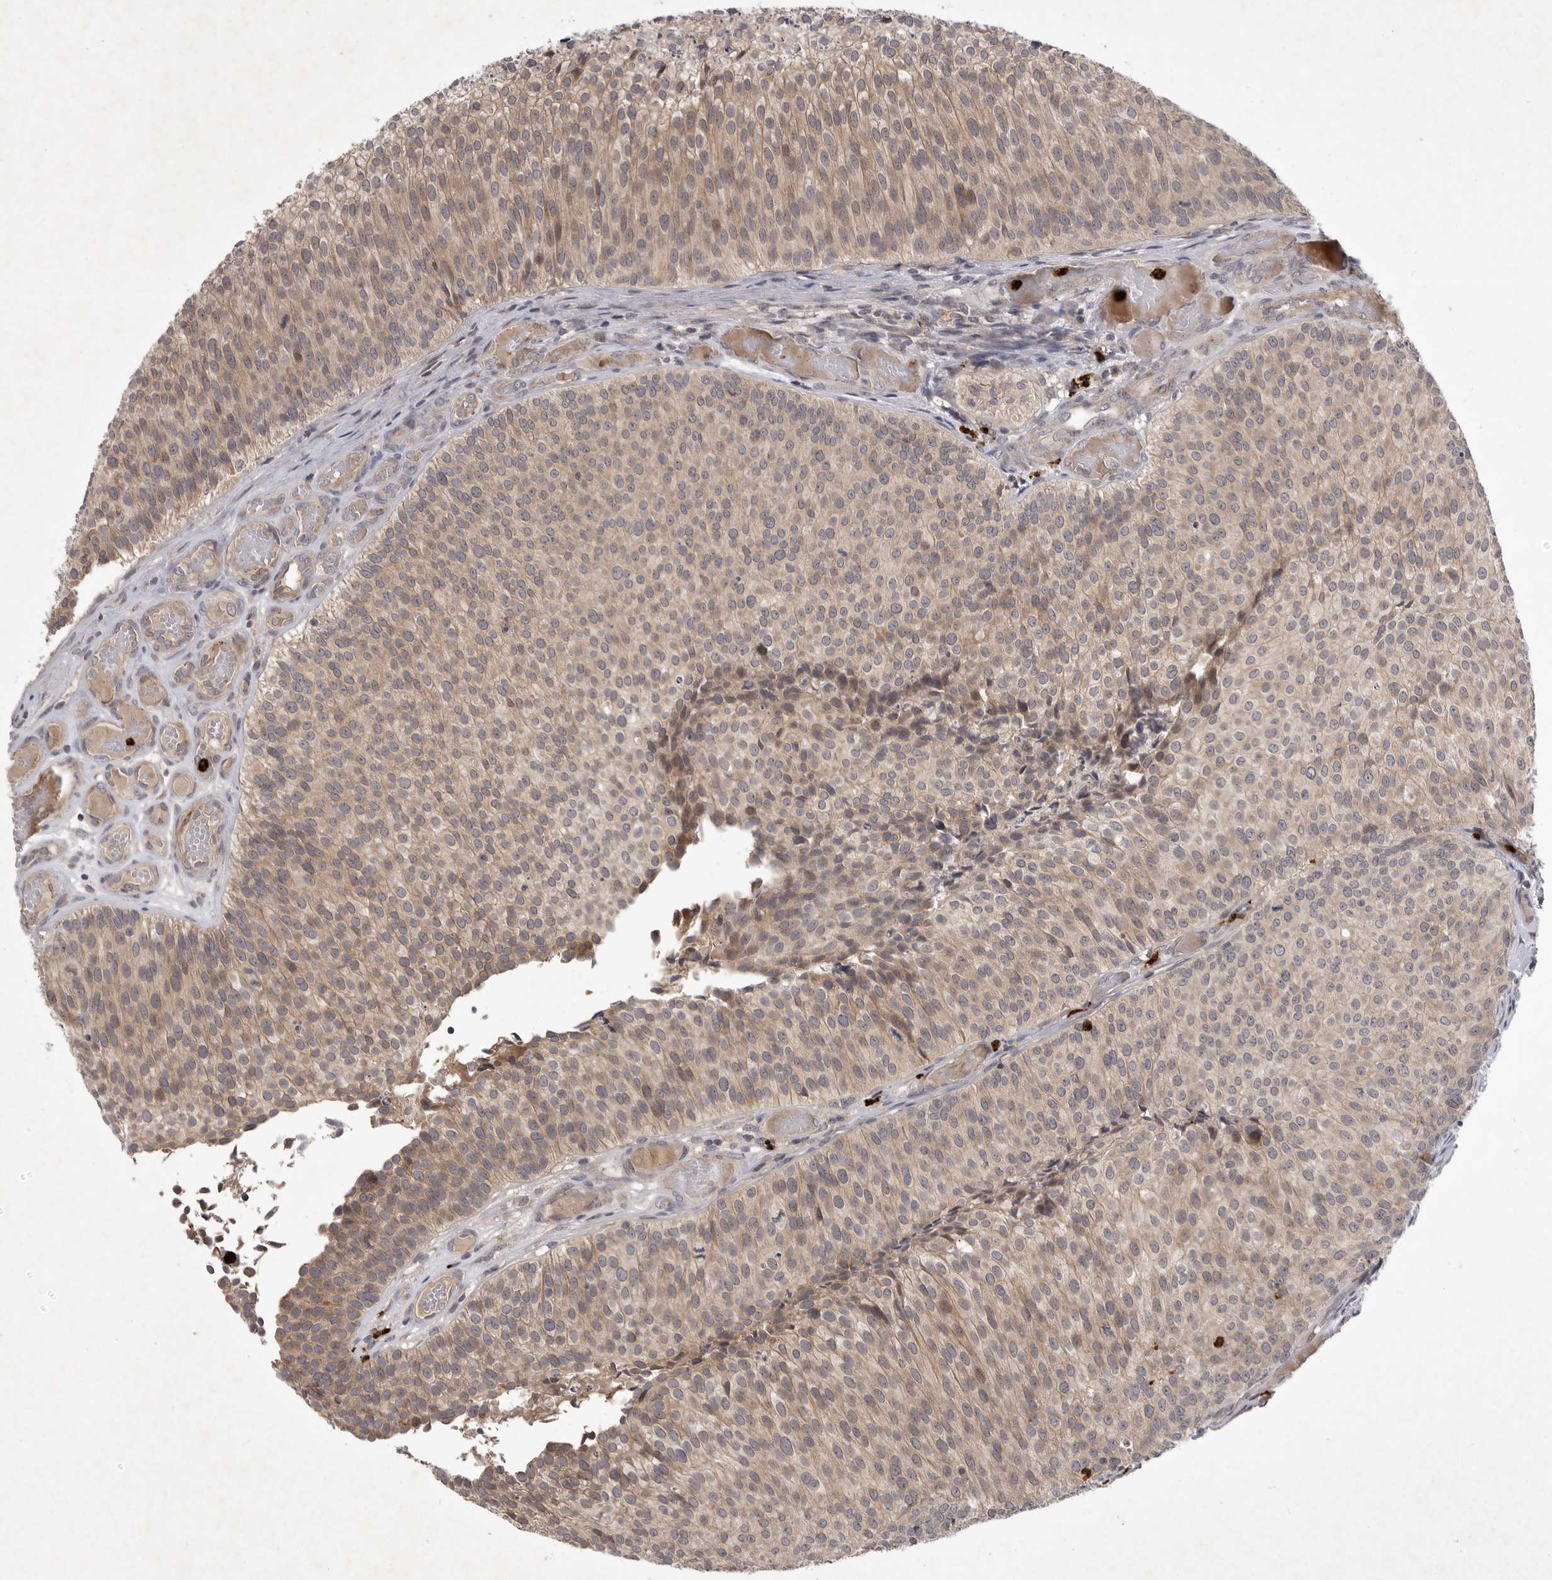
{"staining": {"intensity": "weak", "quantity": "25%-75%", "location": "cytoplasmic/membranous"}, "tissue": "urothelial cancer", "cell_type": "Tumor cells", "image_type": "cancer", "snomed": [{"axis": "morphology", "description": "Urothelial carcinoma, Low grade"}, {"axis": "topography", "description": "Urinary bladder"}], "caption": "Weak cytoplasmic/membranous protein staining is present in approximately 25%-75% of tumor cells in urothelial cancer.", "gene": "UBE3D", "patient": {"sex": "male", "age": 86}}